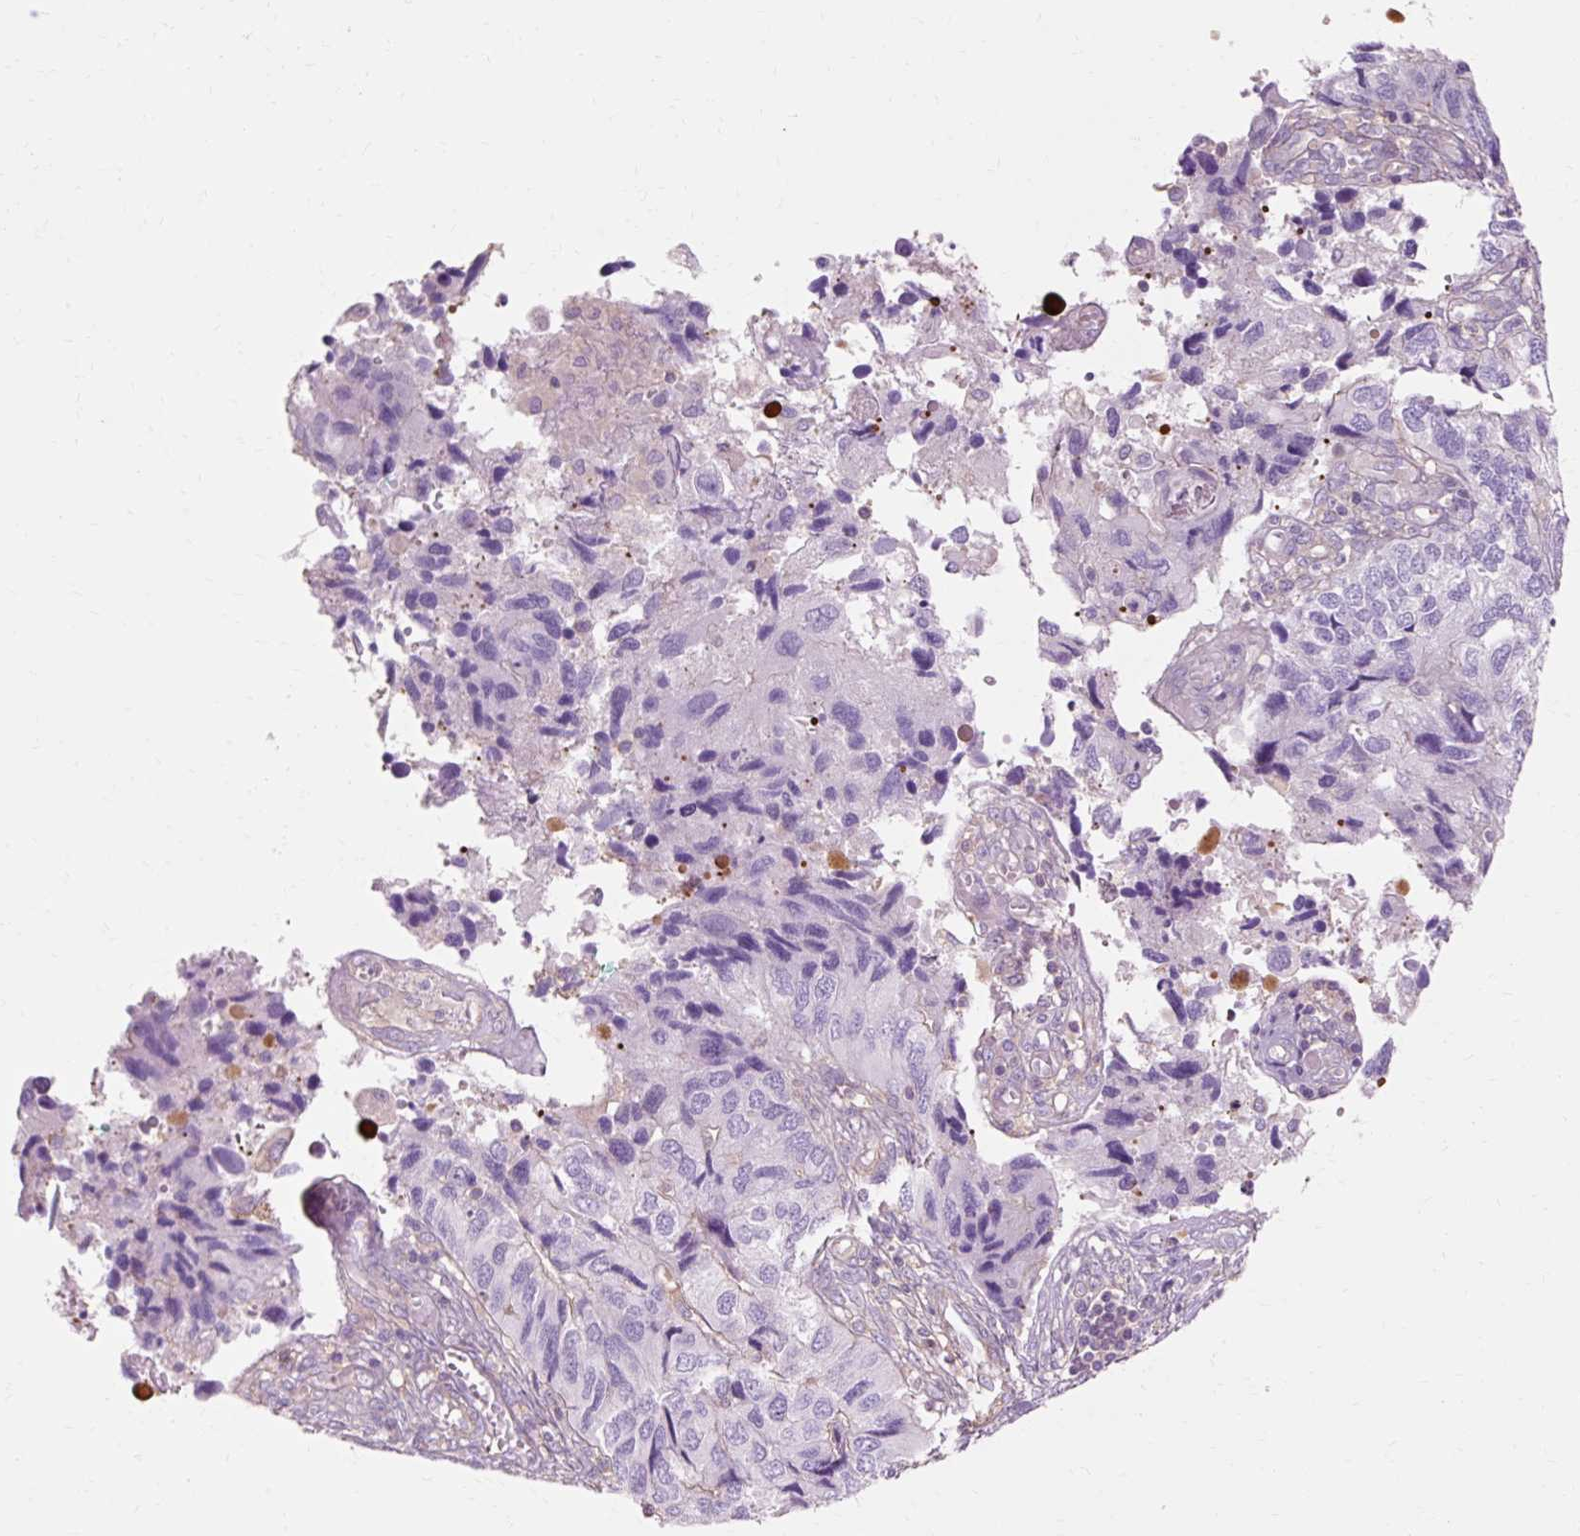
{"staining": {"intensity": "negative", "quantity": "none", "location": "none"}, "tissue": "endometrial cancer", "cell_type": "Tumor cells", "image_type": "cancer", "snomed": [{"axis": "morphology", "description": "Carcinoma, NOS"}, {"axis": "topography", "description": "Uterus"}], "caption": "The IHC micrograph has no significant positivity in tumor cells of endometrial cancer tissue.", "gene": "TBC1D2B", "patient": {"sex": "female", "age": 76}}